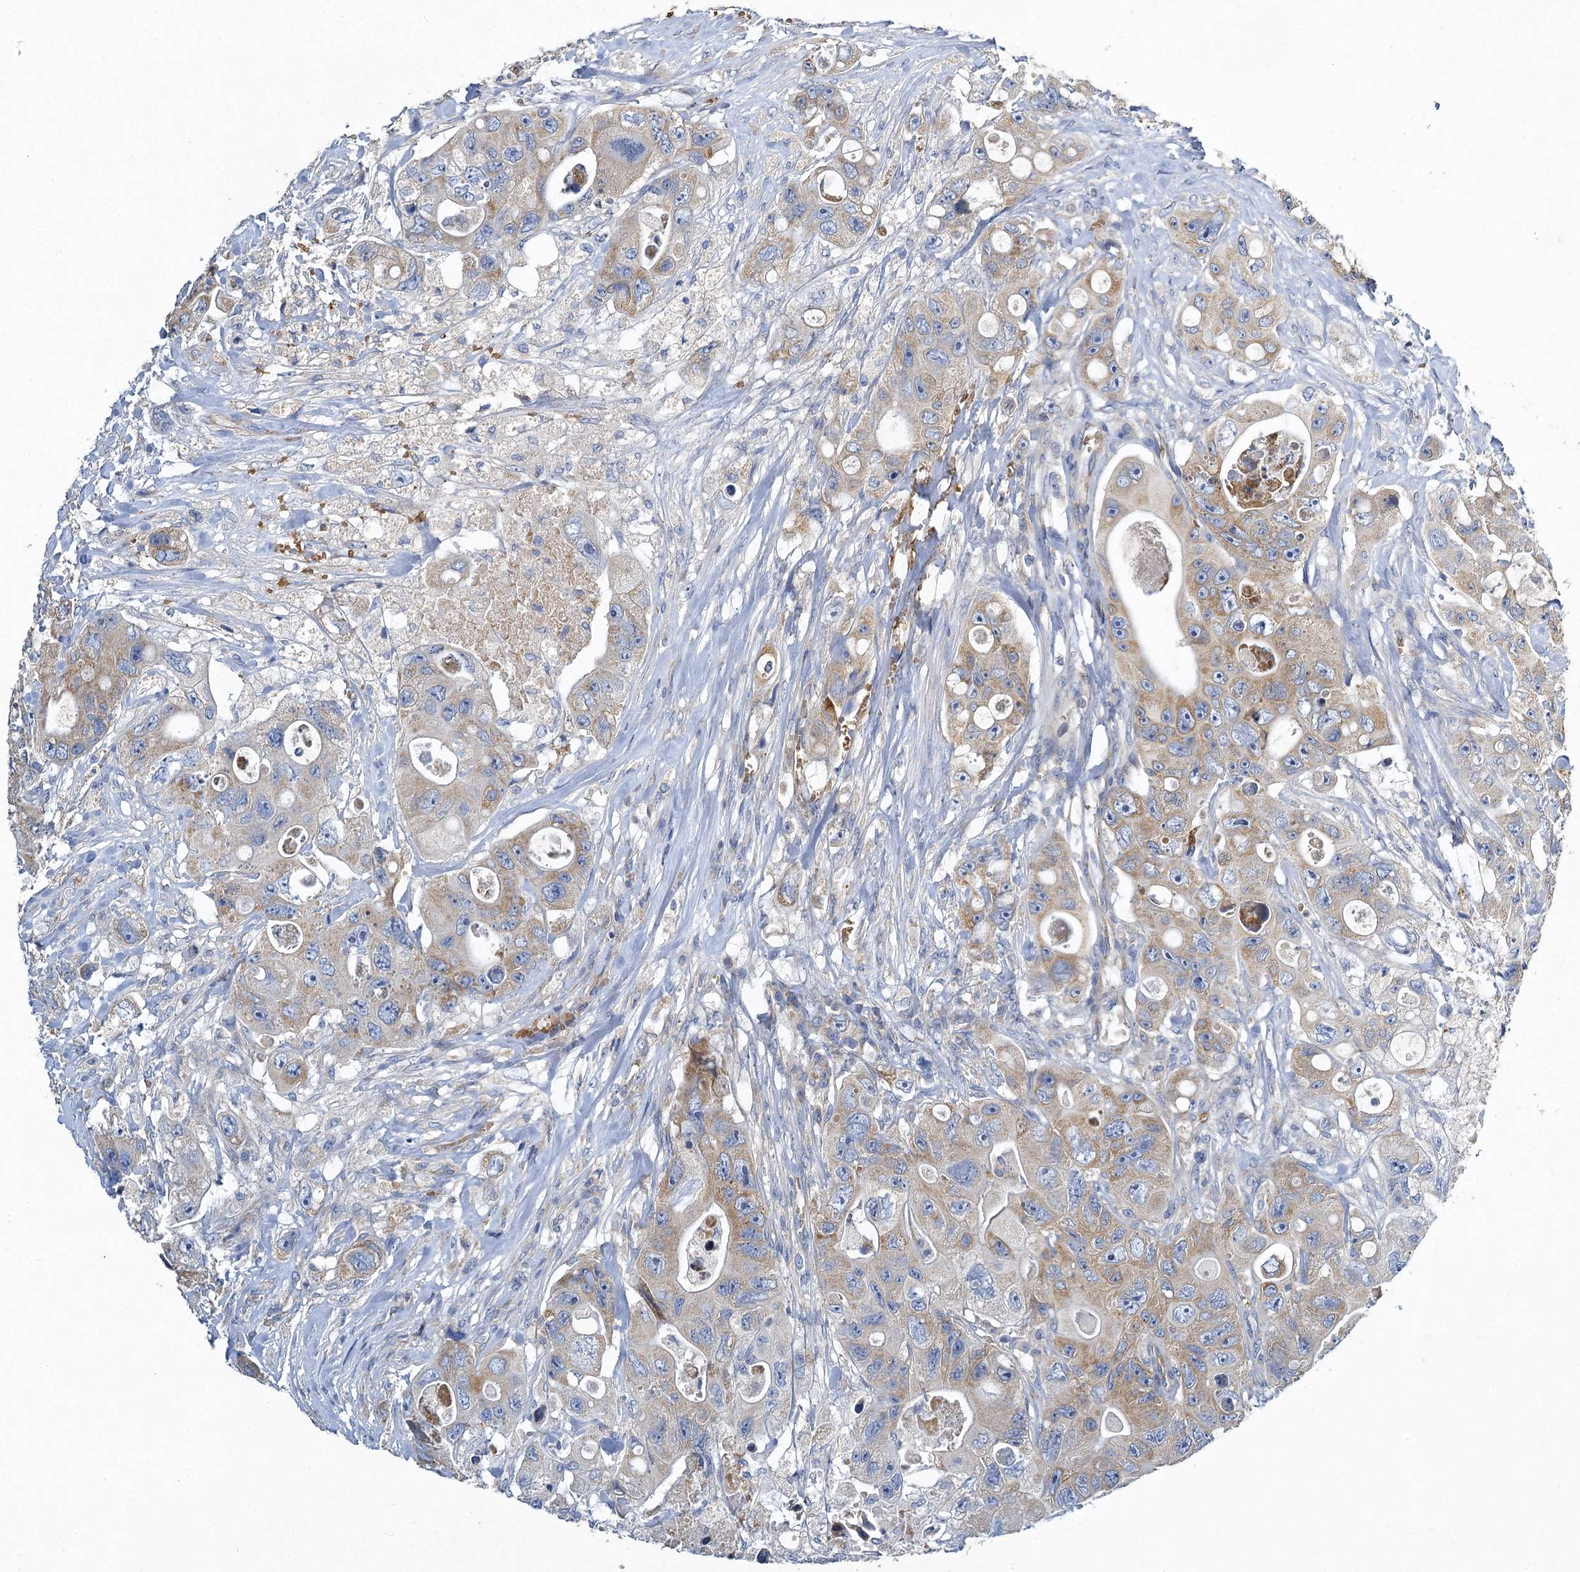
{"staining": {"intensity": "moderate", "quantity": "25%-75%", "location": "cytoplasmic/membranous"}, "tissue": "colorectal cancer", "cell_type": "Tumor cells", "image_type": "cancer", "snomed": [{"axis": "morphology", "description": "Adenocarcinoma, NOS"}, {"axis": "topography", "description": "Colon"}], "caption": "Immunohistochemical staining of adenocarcinoma (colorectal) exhibits moderate cytoplasmic/membranous protein positivity in about 25%-75% of tumor cells.", "gene": "BCS1L", "patient": {"sex": "female", "age": 46}}